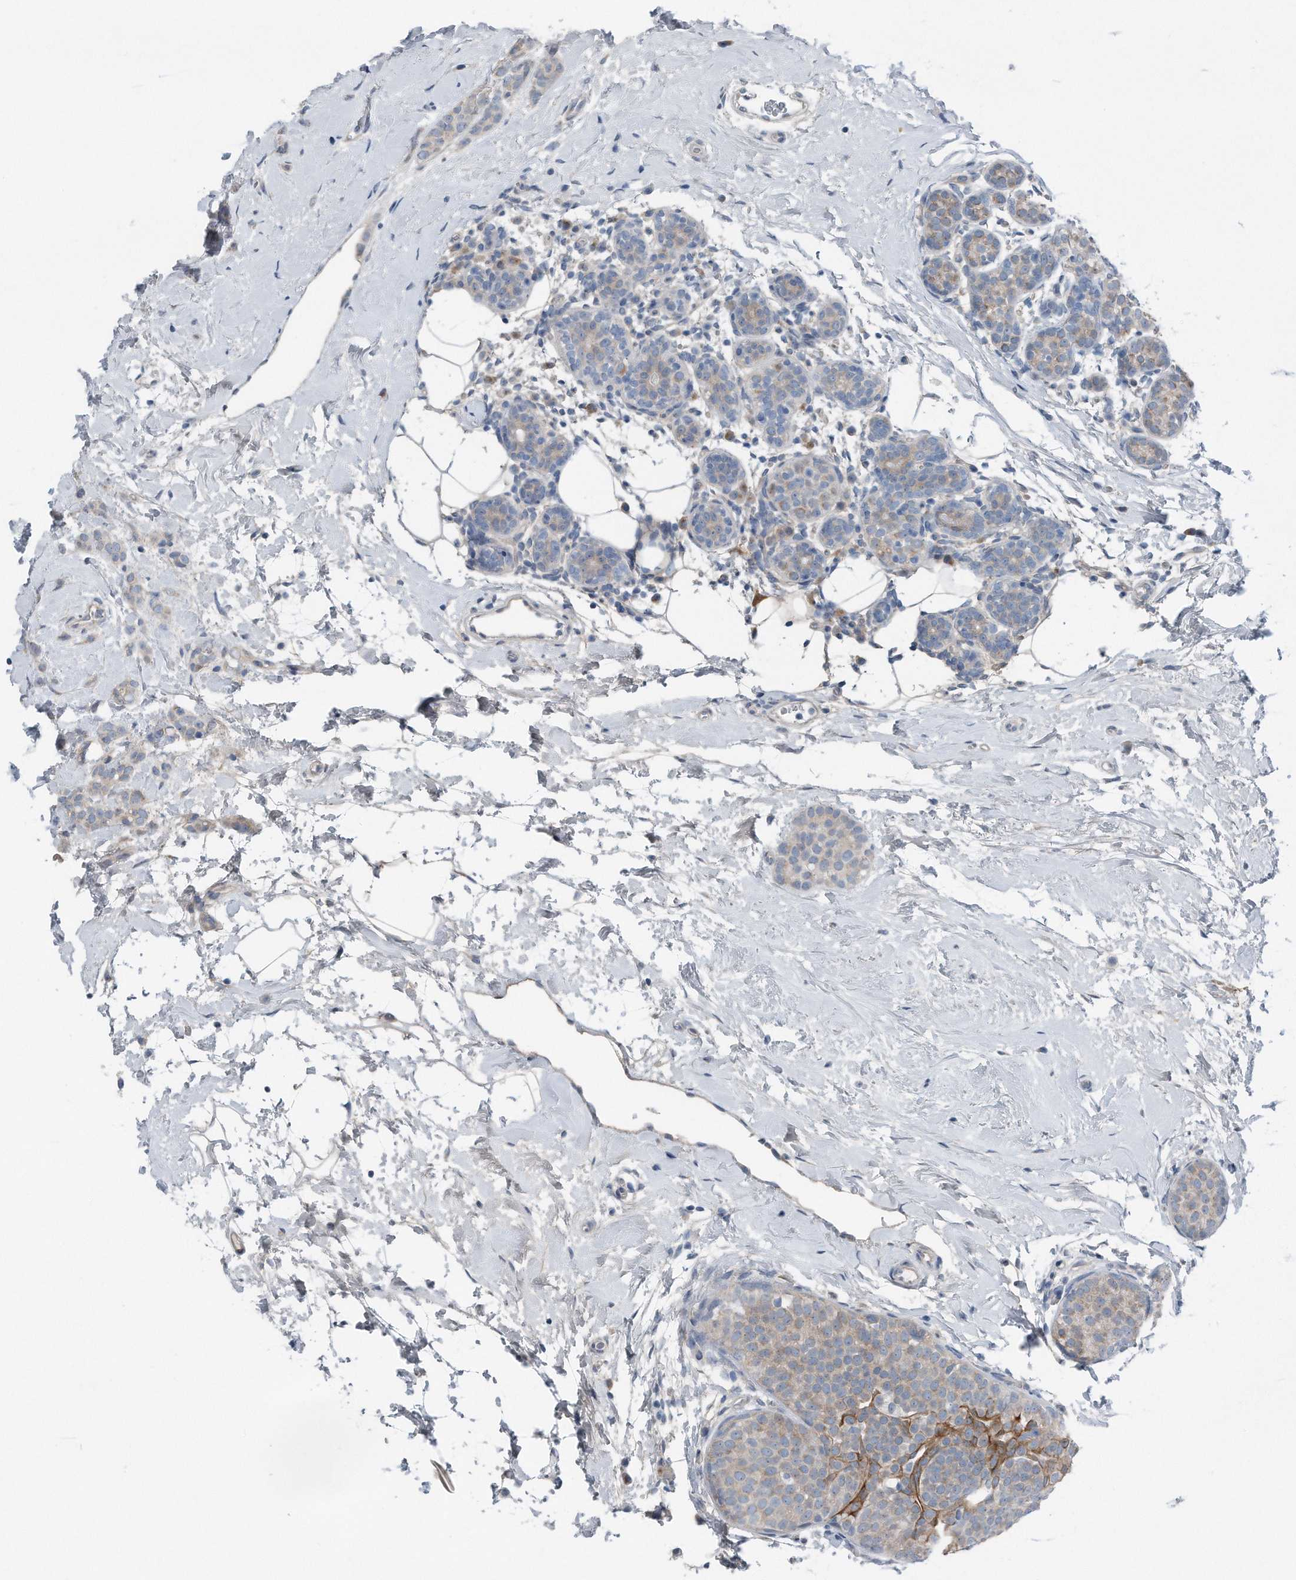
{"staining": {"intensity": "weak", "quantity": "<25%", "location": "cytoplasmic/membranous"}, "tissue": "breast cancer", "cell_type": "Tumor cells", "image_type": "cancer", "snomed": [{"axis": "morphology", "description": "Lobular carcinoma, in situ"}, {"axis": "morphology", "description": "Lobular carcinoma"}, {"axis": "topography", "description": "Breast"}], "caption": "Micrograph shows no significant protein staining in tumor cells of lobular carcinoma in situ (breast). Nuclei are stained in blue.", "gene": "YRDC", "patient": {"sex": "female", "age": 41}}